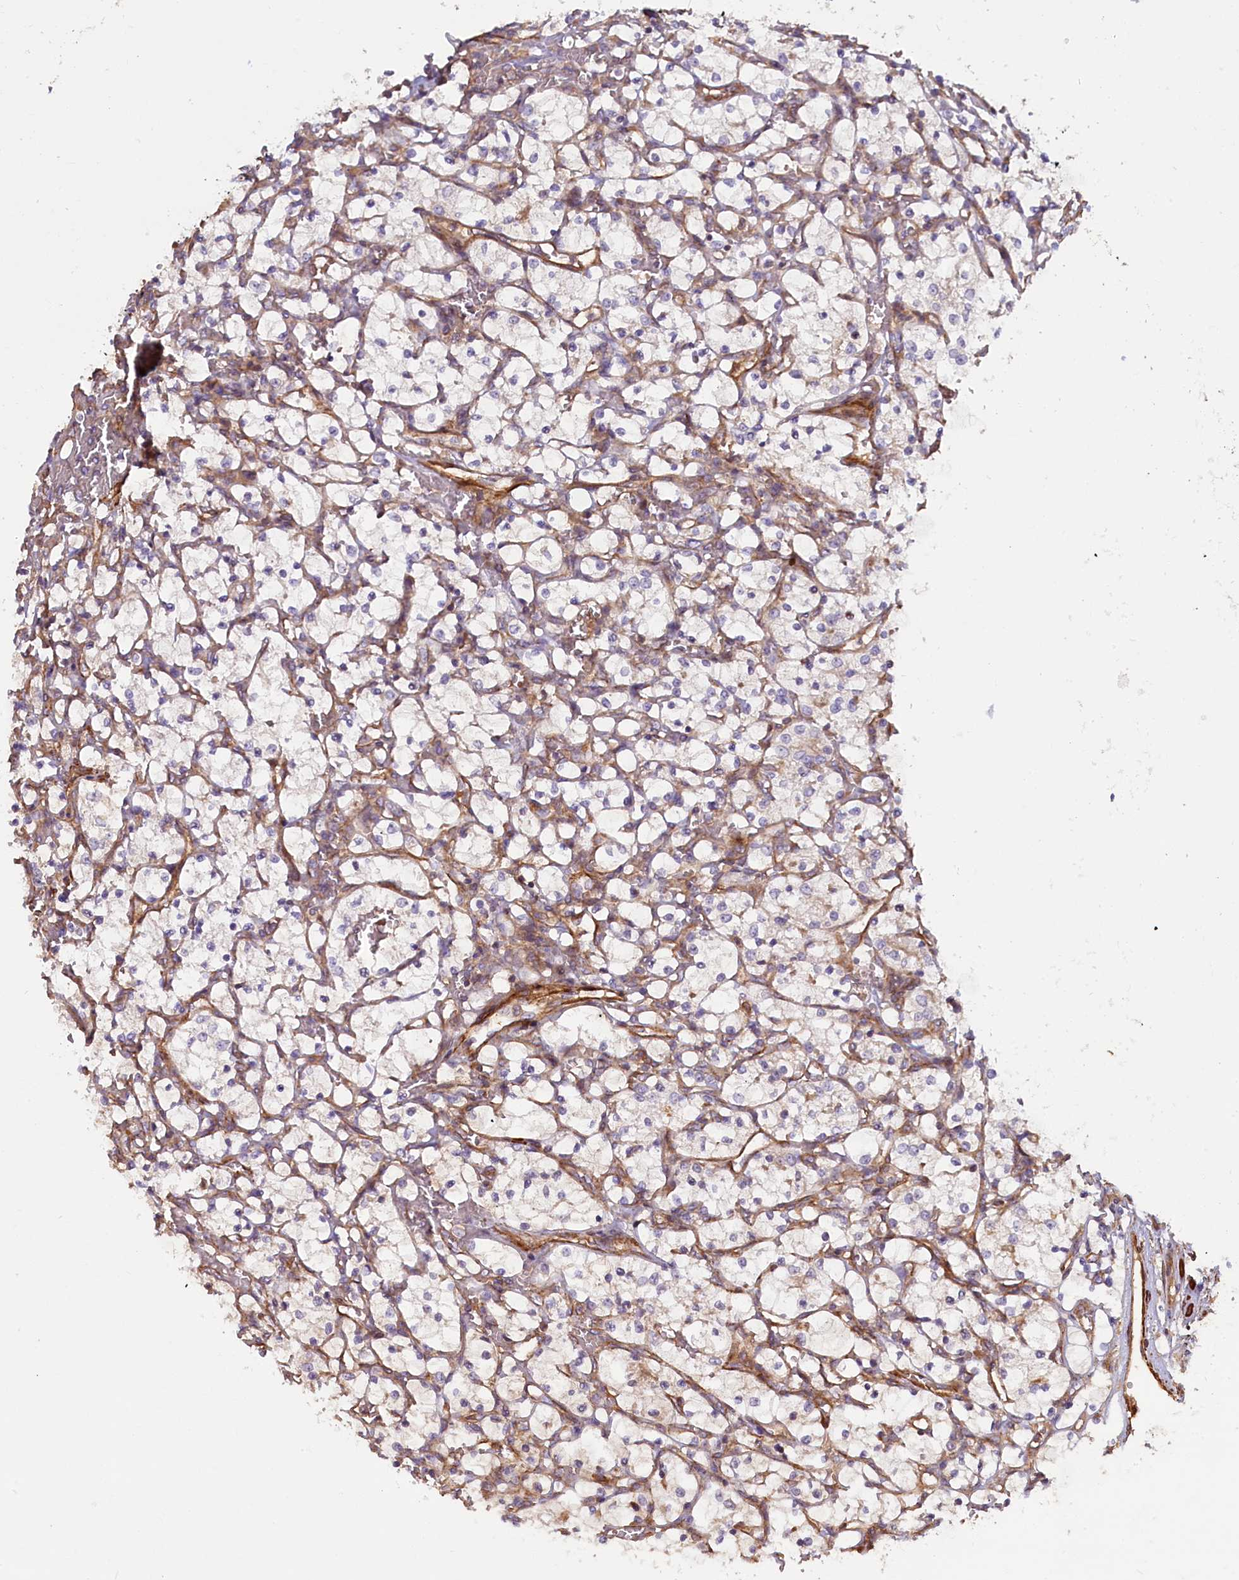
{"staining": {"intensity": "negative", "quantity": "none", "location": "none"}, "tissue": "renal cancer", "cell_type": "Tumor cells", "image_type": "cancer", "snomed": [{"axis": "morphology", "description": "Adenocarcinoma, NOS"}, {"axis": "topography", "description": "Kidney"}], "caption": "IHC micrograph of neoplastic tissue: renal cancer stained with DAB (3,3'-diaminobenzidine) demonstrates no significant protein staining in tumor cells.", "gene": "FUZ", "patient": {"sex": "female", "age": 69}}